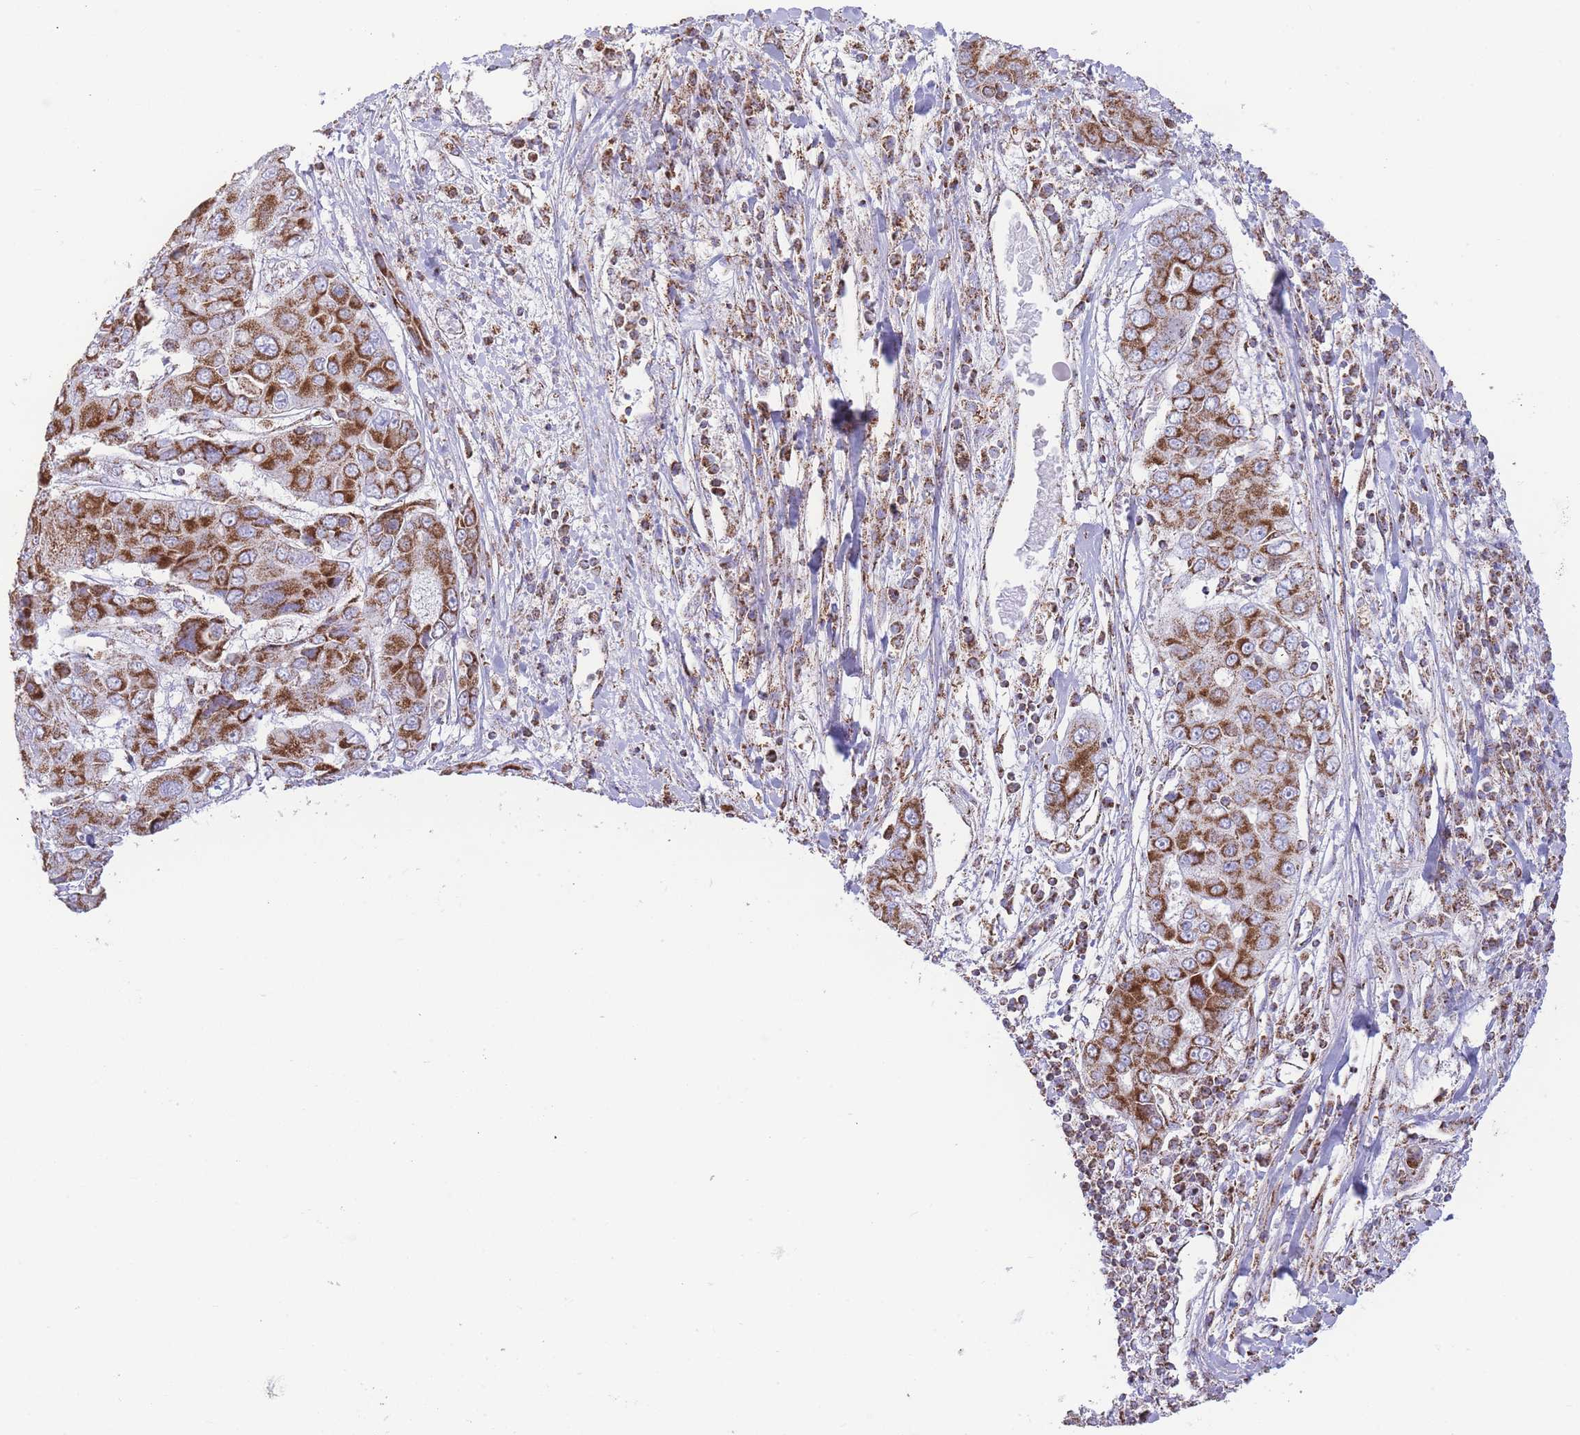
{"staining": {"intensity": "strong", "quantity": ">75%", "location": "cytoplasmic/membranous"}, "tissue": "liver cancer", "cell_type": "Tumor cells", "image_type": "cancer", "snomed": [{"axis": "morphology", "description": "Cholangiocarcinoma"}, {"axis": "topography", "description": "Liver"}], "caption": "A photomicrograph of liver cancer stained for a protein reveals strong cytoplasmic/membranous brown staining in tumor cells. The protein is stained brown, and the nuclei are stained in blue (DAB (3,3'-diaminobenzidine) IHC with brightfield microscopy, high magnification).", "gene": "GSTM1", "patient": {"sex": "male", "age": 67}}